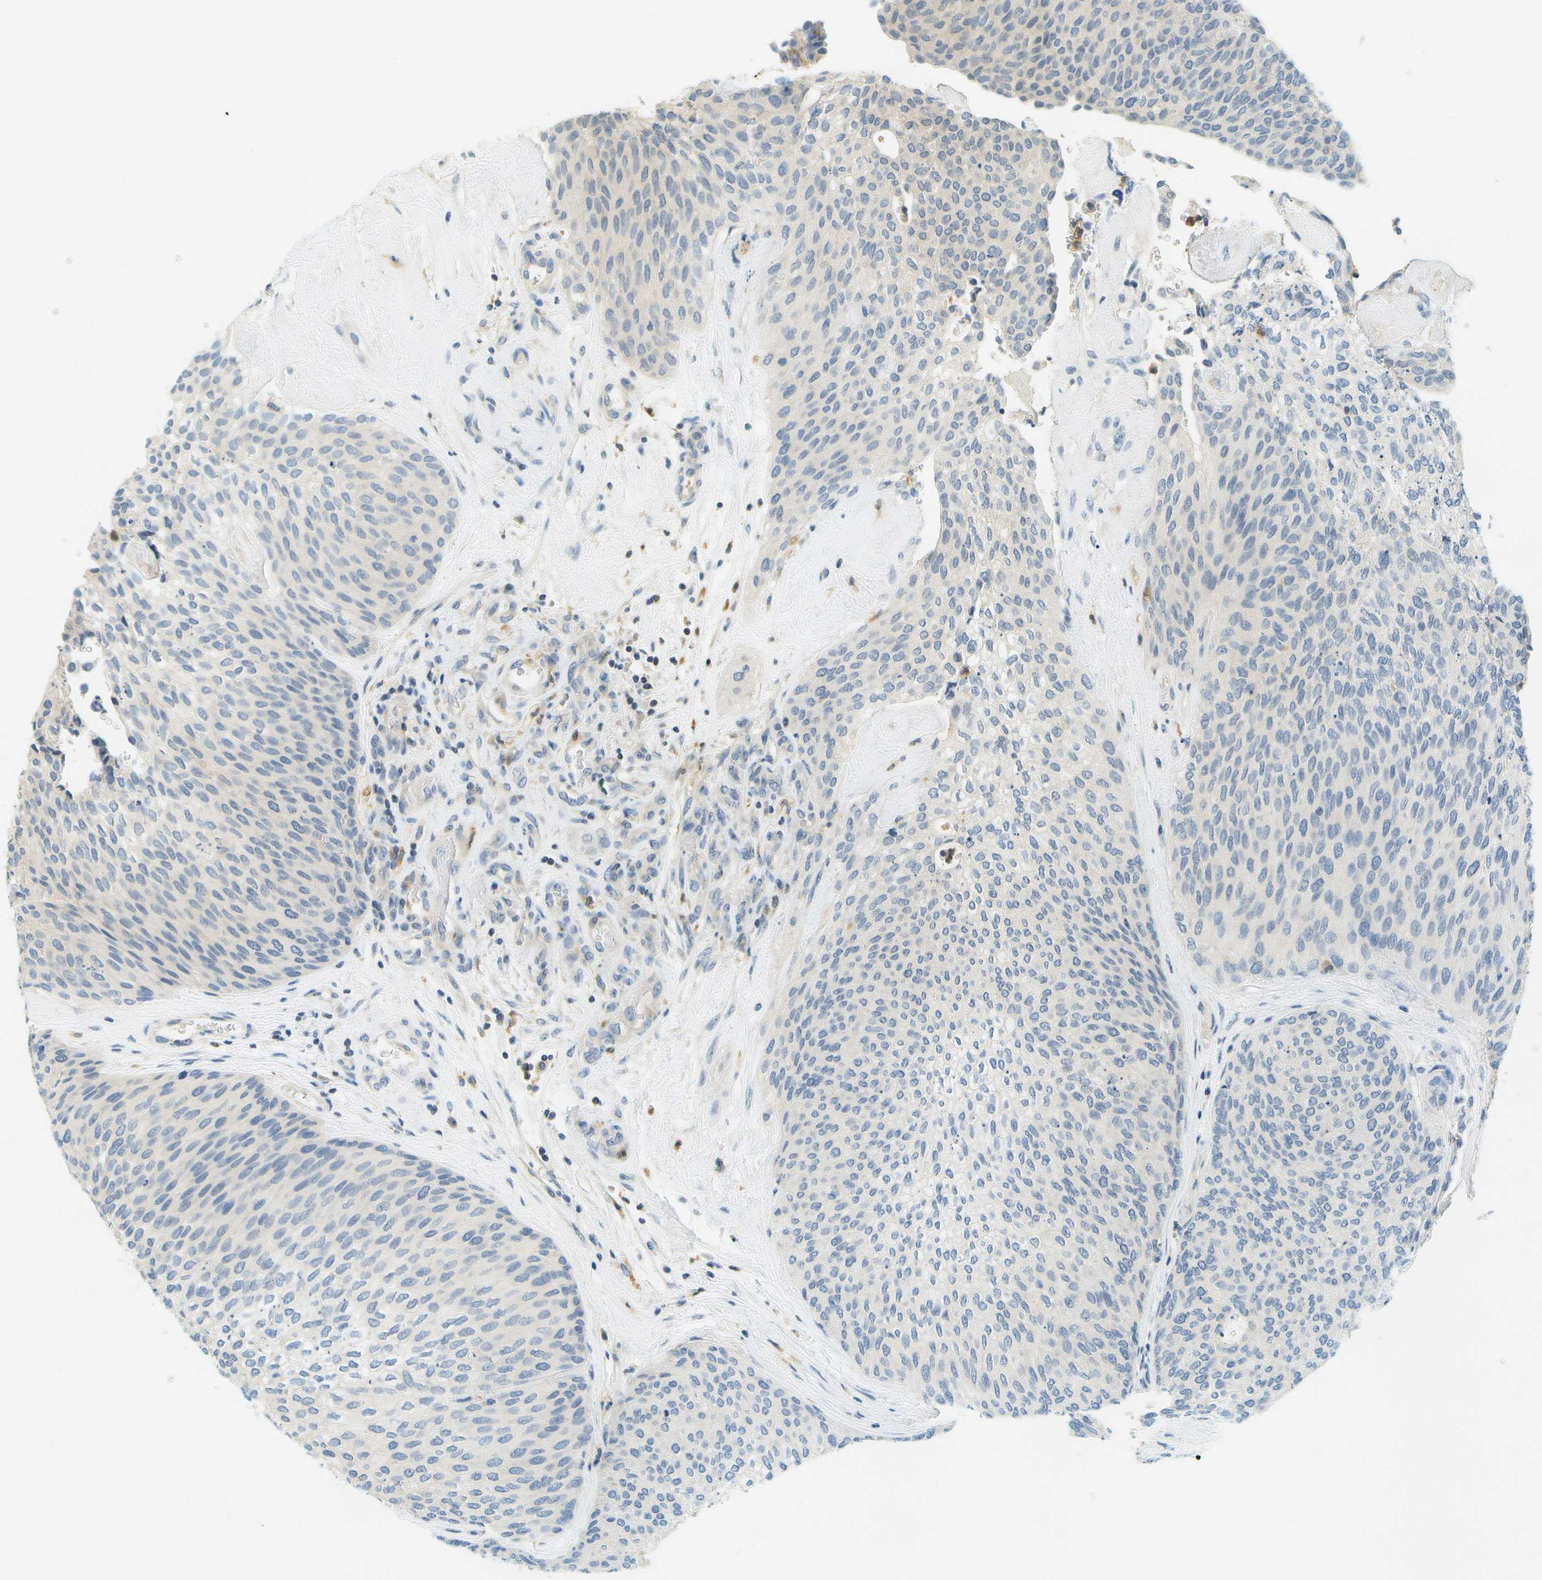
{"staining": {"intensity": "negative", "quantity": "none", "location": "none"}, "tissue": "urothelial cancer", "cell_type": "Tumor cells", "image_type": "cancer", "snomed": [{"axis": "morphology", "description": "Urothelial carcinoma, Low grade"}, {"axis": "topography", "description": "Urinary bladder"}], "caption": "Photomicrograph shows no protein expression in tumor cells of urothelial cancer tissue.", "gene": "RASGRP2", "patient": {"sex": "female", "age": 79}}